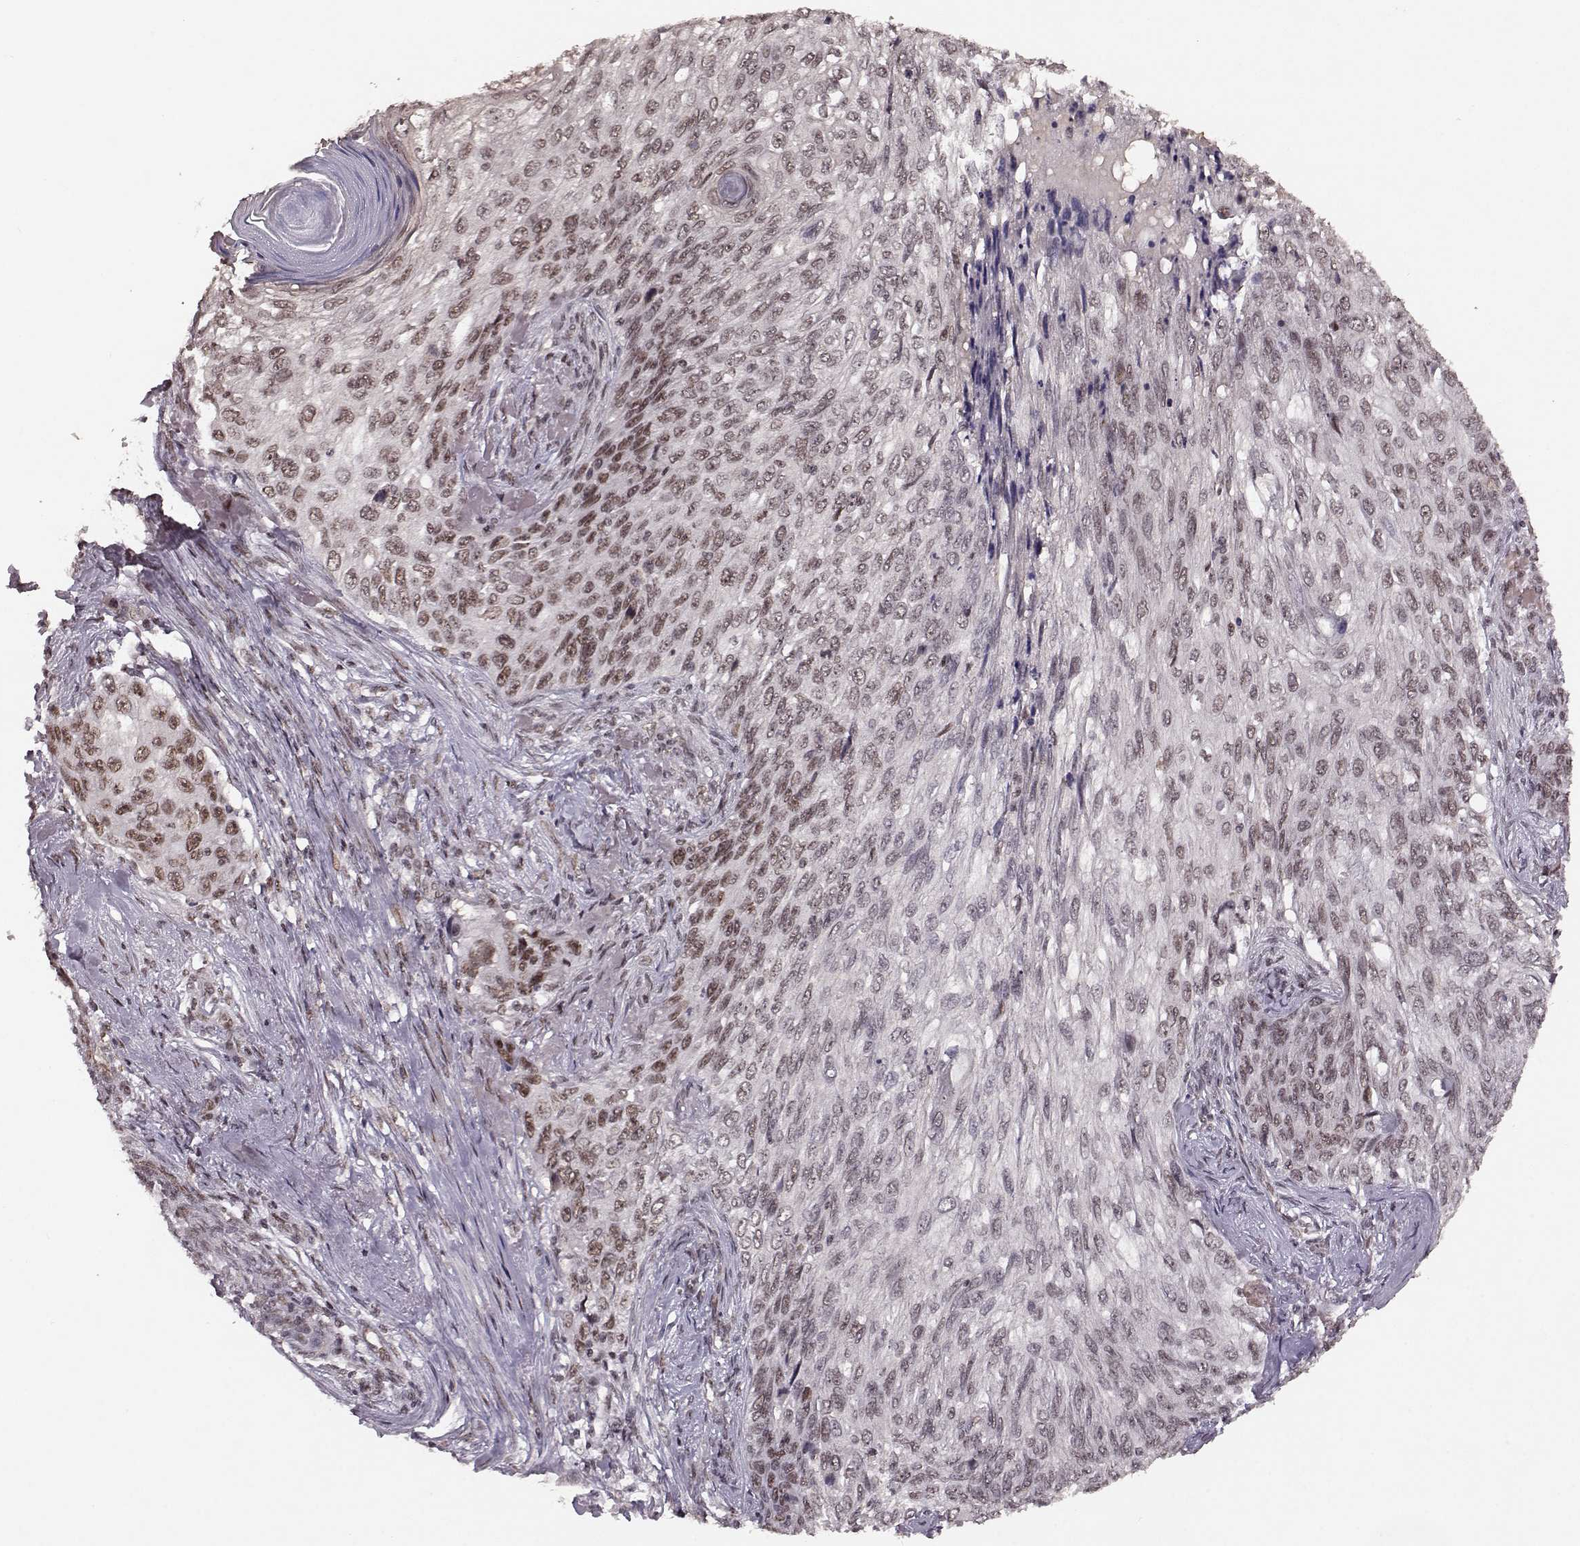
{"staining": {"intensity": "moderate", "quantity": "25%-75%", "location": "nuclear"}, "tissue": "skin cancer", "cell_type": "Tumor cells", "image_type": "cancer", "snomed": [{"axis": "morphology", "description": "Squamous cell carcinoma, NOS"}, {"axis": "topography", "description": "Skin"}], "caption": "Immunohistochemical staining of human skin cancer demonstrates medium levels of moderate nuclear protein positivity in approximately 25%-75% of tumor cells.", "gene": "RRAGD", "patient": {"sex": "male", "age": 92}}